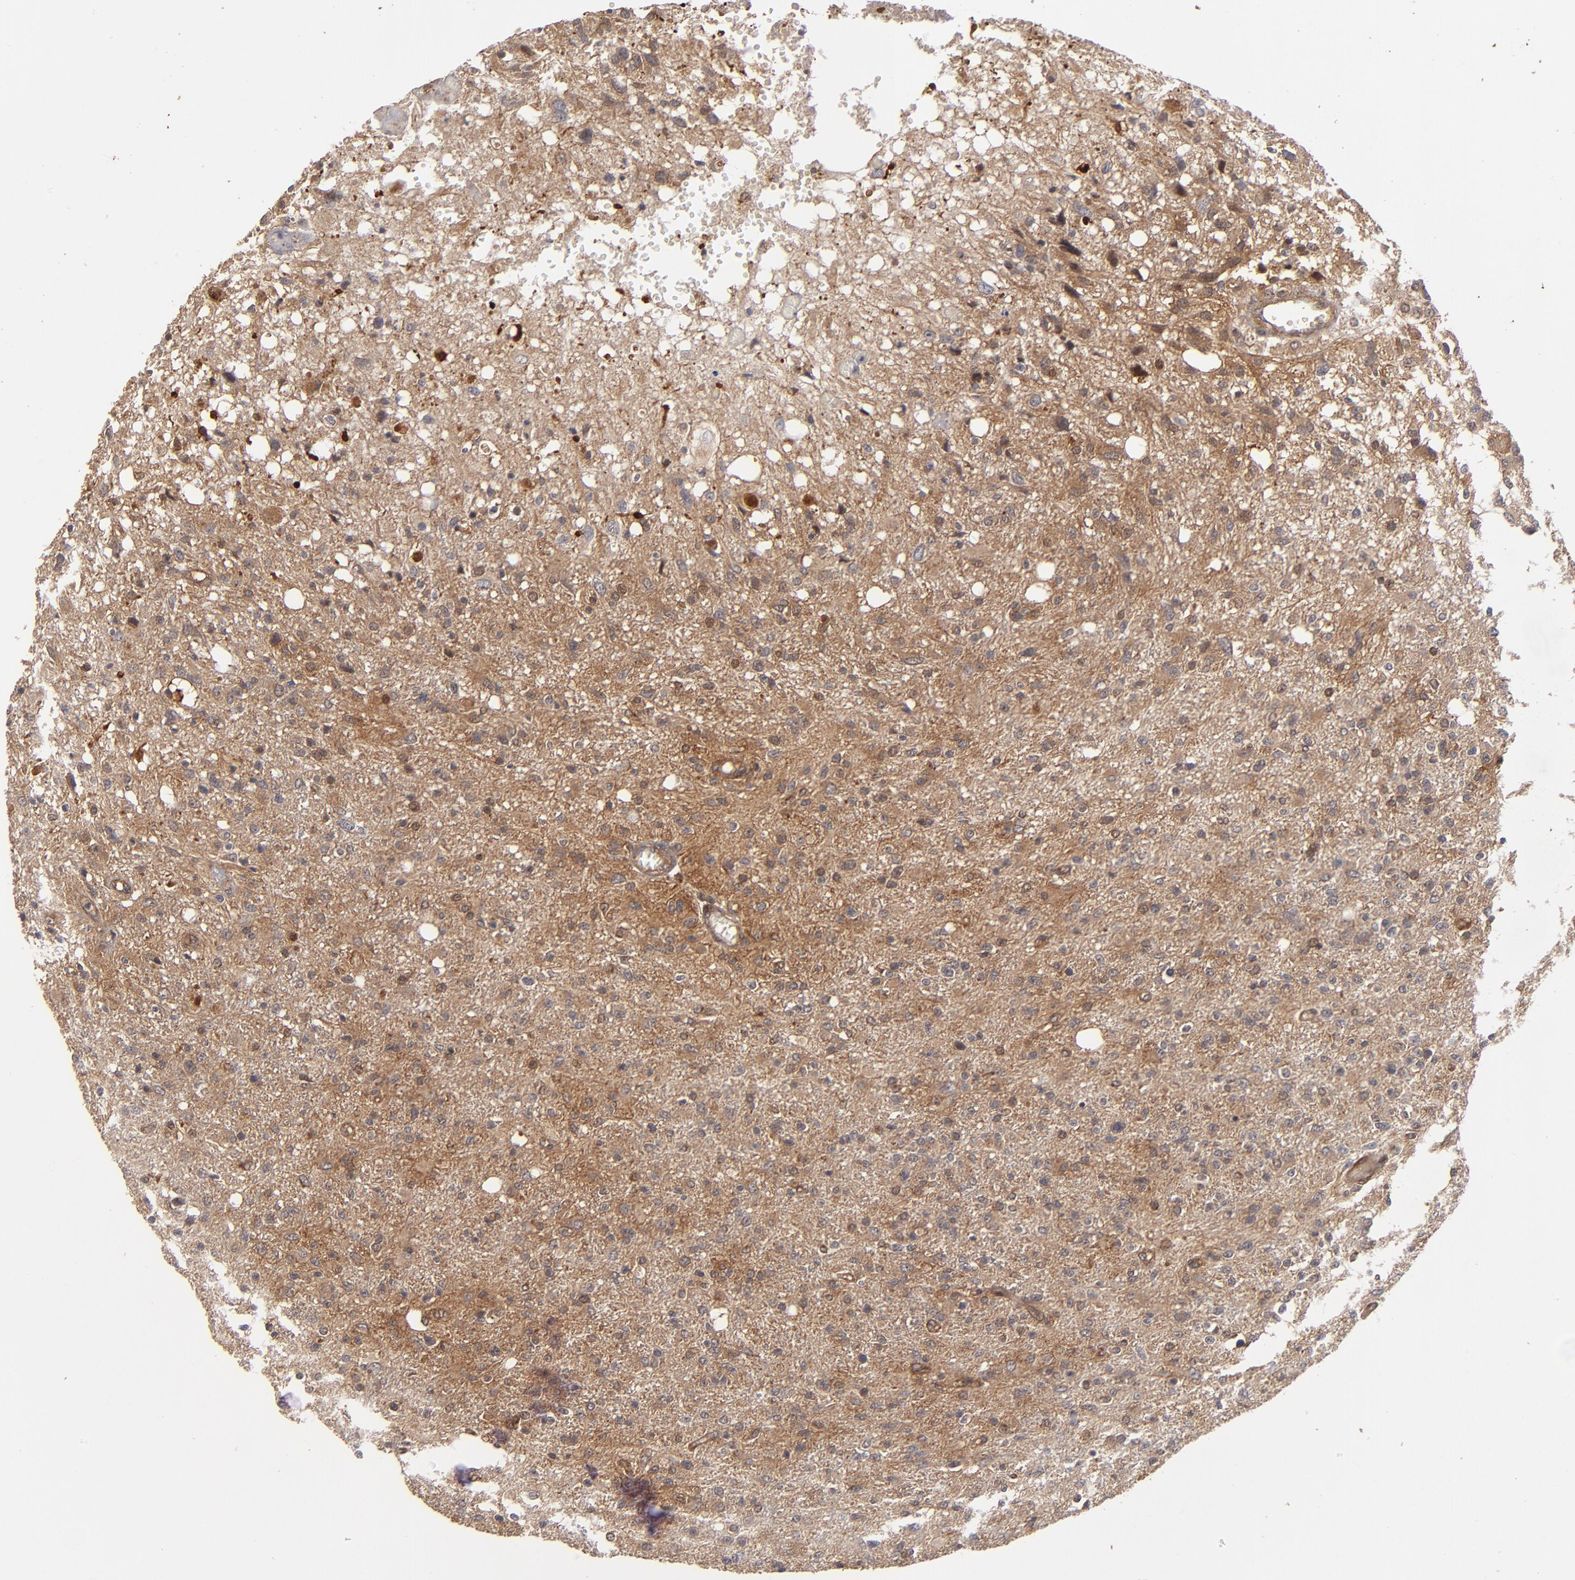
{"staining": {"intensity": "weak", "quantity": "25%-75%", "location": "cytoplasmic/membranous"}, "tissue": "glioma", "cell_type": "Tumor cells", "image_type": "cancer", "snomed": [{"axis": "morphology", "description": "Glioma, malignant, High grade"}, {"axis": "topography", "description": "Cerebral cortex"}], "caption": "This histopathology image shows immunohistochemistry (IHC) staining of human glioma, with low weak cytoplasmic/membranous positivity in approximately 25%-75% of tumor cells.", "gene": "BDKRB1", "patient": {"sex": "male", "age": 76}}